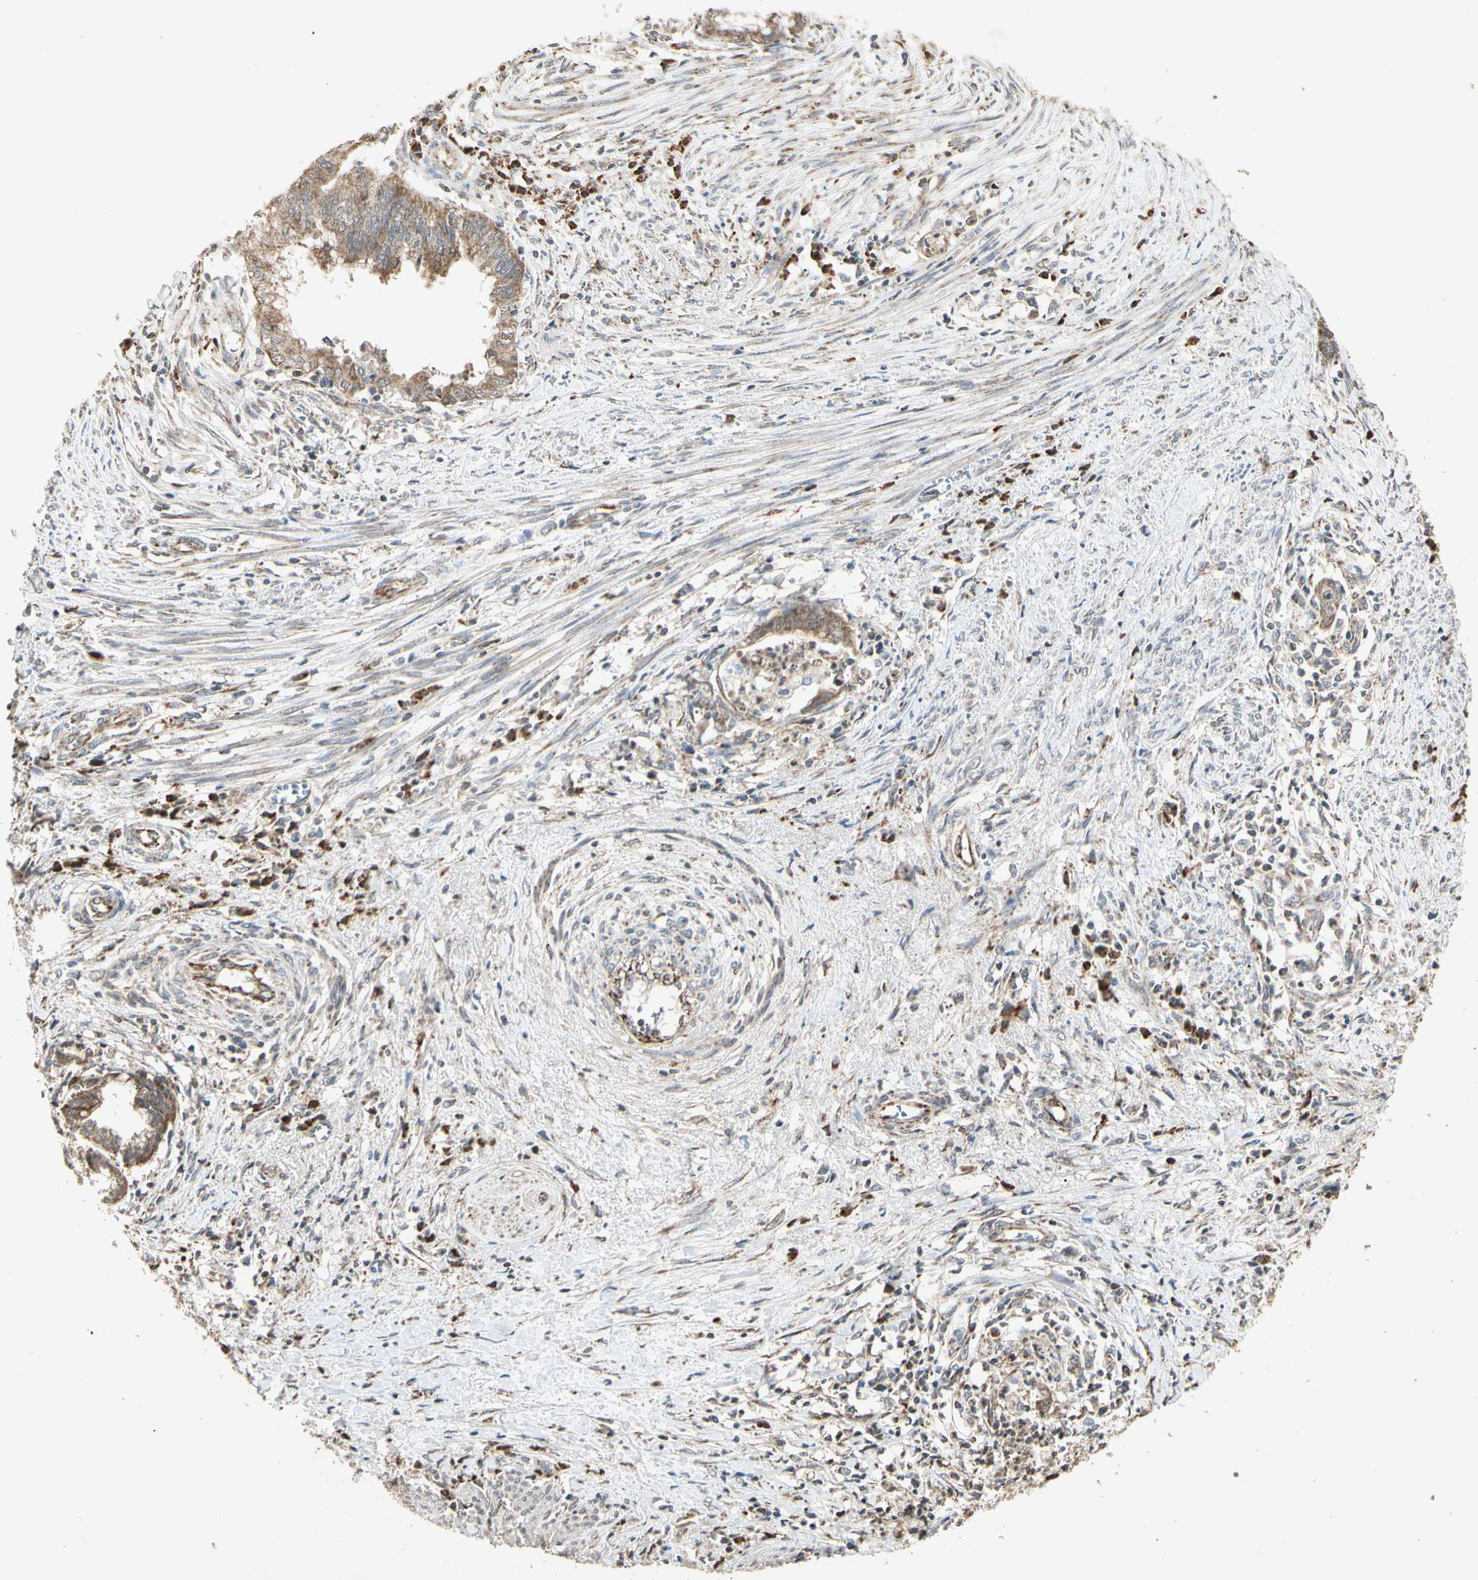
{"staining": {"intensity": "weak", "quantity": ">75%", "location": "cytoplasmic/membranous"}, "tissue": "endometrial cancer", "cell_type": "Tumor cells", "image_type": "cancer", "snomed": [{"axis": "morphology", "description": "Necrosis, NOS"}, {"axis": "morphology", "description": "Adenocarcinoma, NOS"}, {"axis": "topography", "description": "Endometrium"}], "caption": "DAB (3,3'-diaminobenzidine) immunohistochemical staining of endometrial cancer (adenocarcinoma) demonstrates weak cytoplasmic/membranous protein positivity in approximately >75% of tumor cells.", "gene": "PRDX5", "patient": {"sex": "female", "age": 79}}